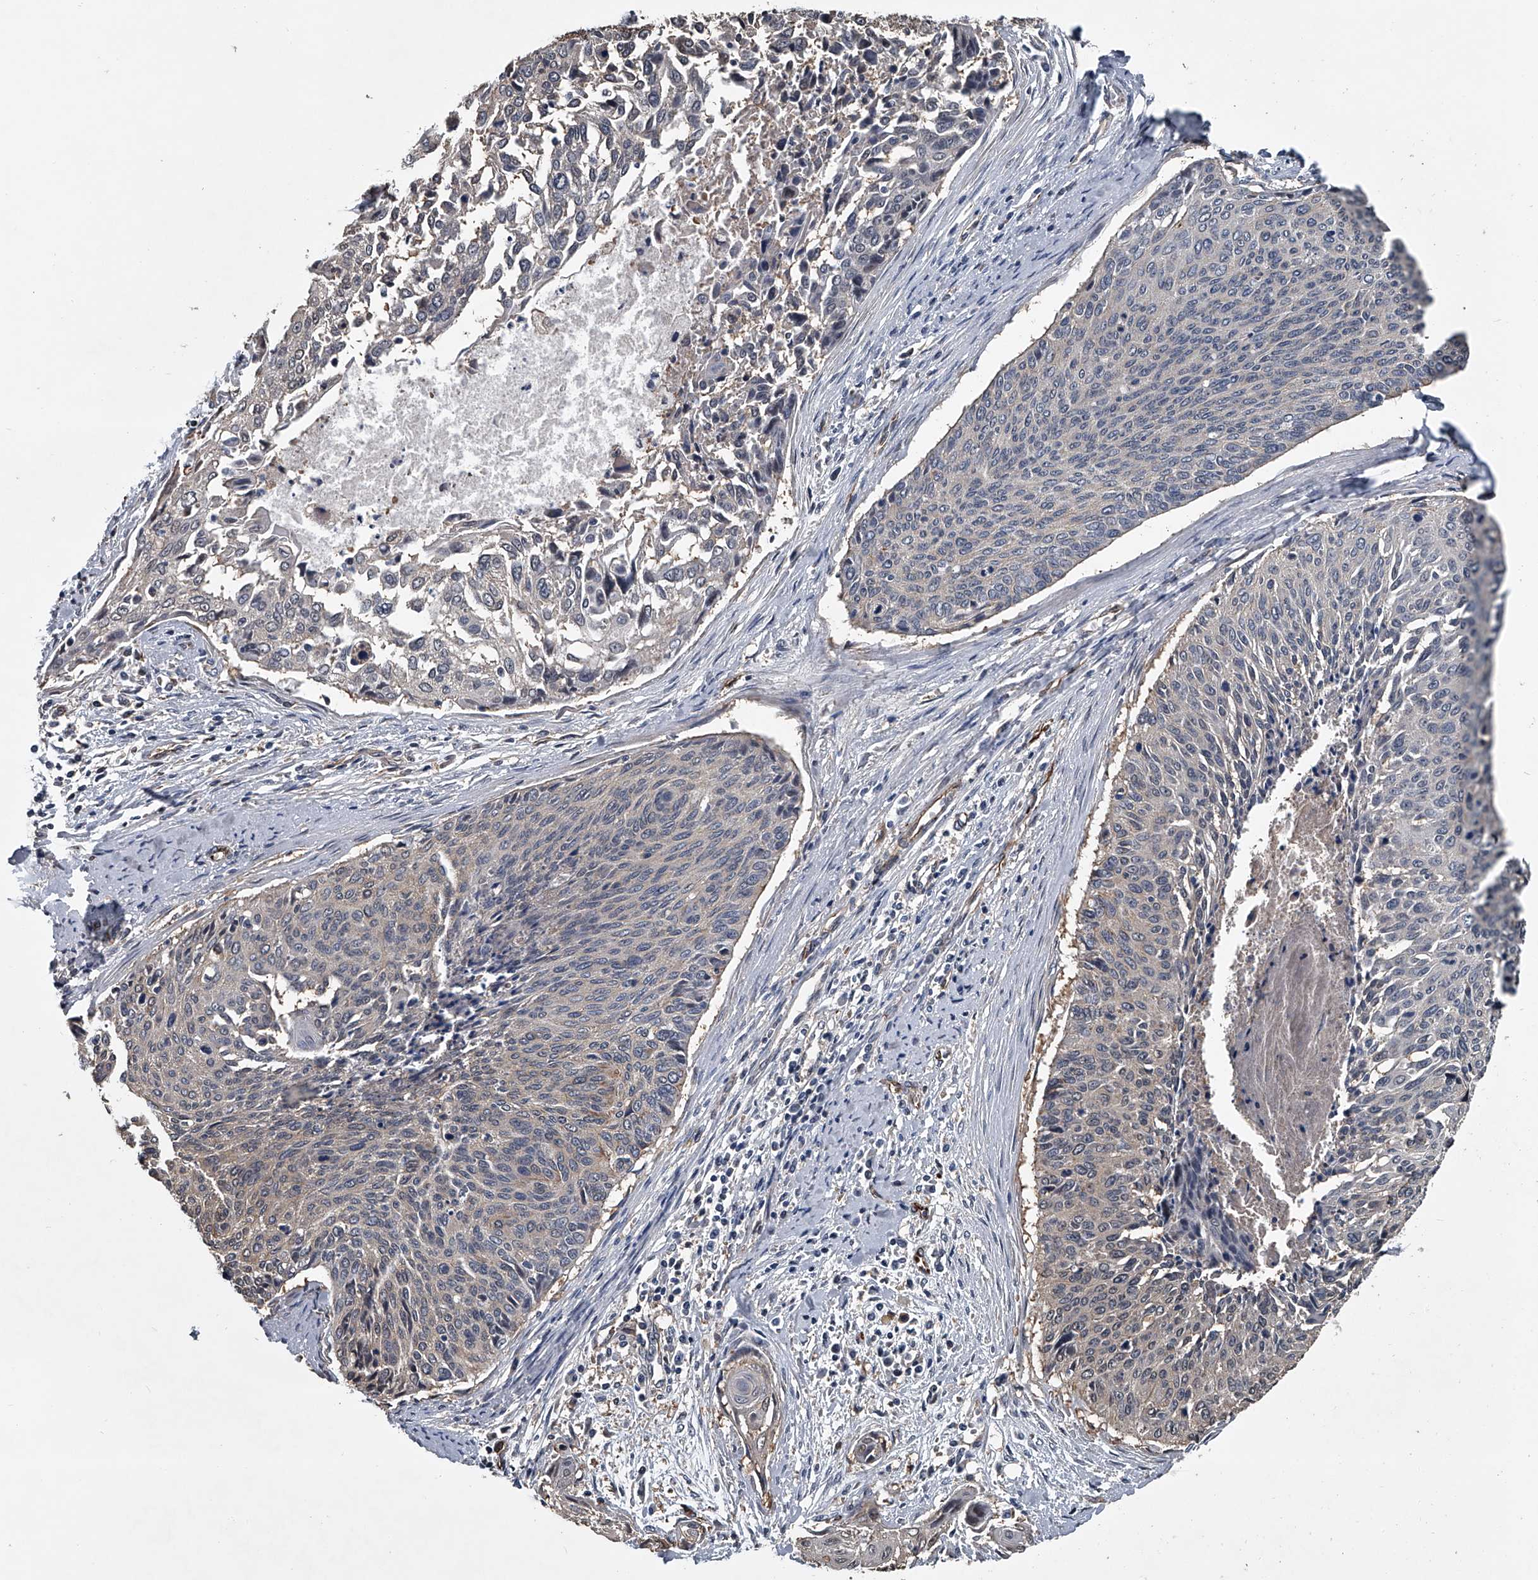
{"staining": {"intensity": "negative", "quantity": "none", "location": "none"}, "tissue": "cervical cancer", "cell_type": "Tumor cells", "image_type": "cancer", "snomed": [{"axis": "morphology", "description": "Squamous cell carcinoma, NOS"}, {"axis": "topography", "description": "Cervix"}], "caption": "Immunohistochemistry (IHC) histopathology image of neoplastic tissue: squamous cell carcinoma (cervical) stained with DAB demonstrates no significant protein staining in tumor cells.", "gene": "LDLRAD2", "patient": {"sex": "female", "age": 55}}